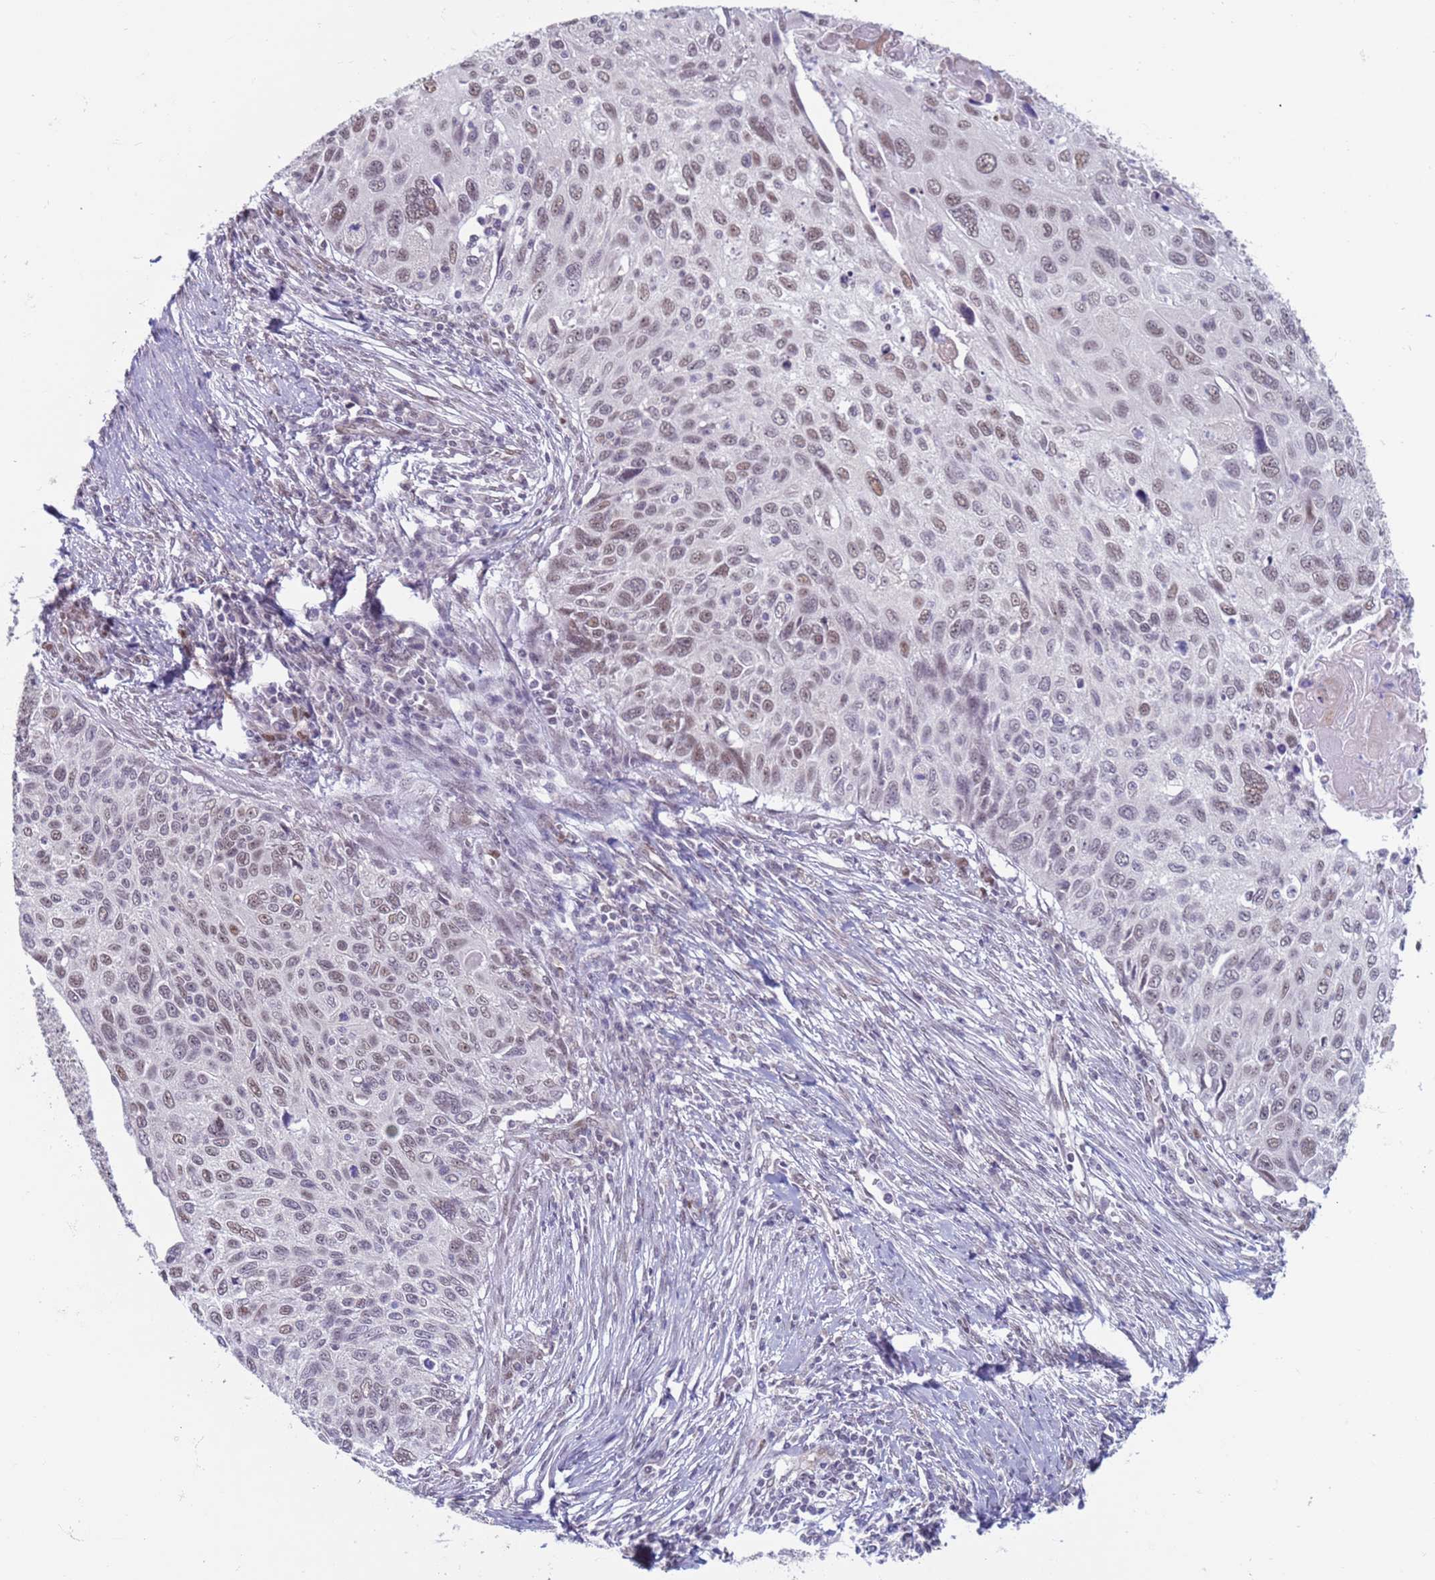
{"staining": {"intensity": "weak", "quantity": ">75%", "location": "nuclear"}, "tissue": "cervical cancer", "cell_type": "Tumor cells", "image_type": "cancer", "snomed": [{"axis": "morphology", "description": "Squamous cell carcinoma, NOS"}, {"axis": "topography", "description": "Cervix"}], "caption": "Immunohistochemical staining of human squamous cell carcinoma (cervical) shows low levels of weak nuclear protein staining in approximately >75% of tumor cells. Nuclei are stained in blue.", "gene": "SAE1", "patient": {"sex": "female", "age": 70}}